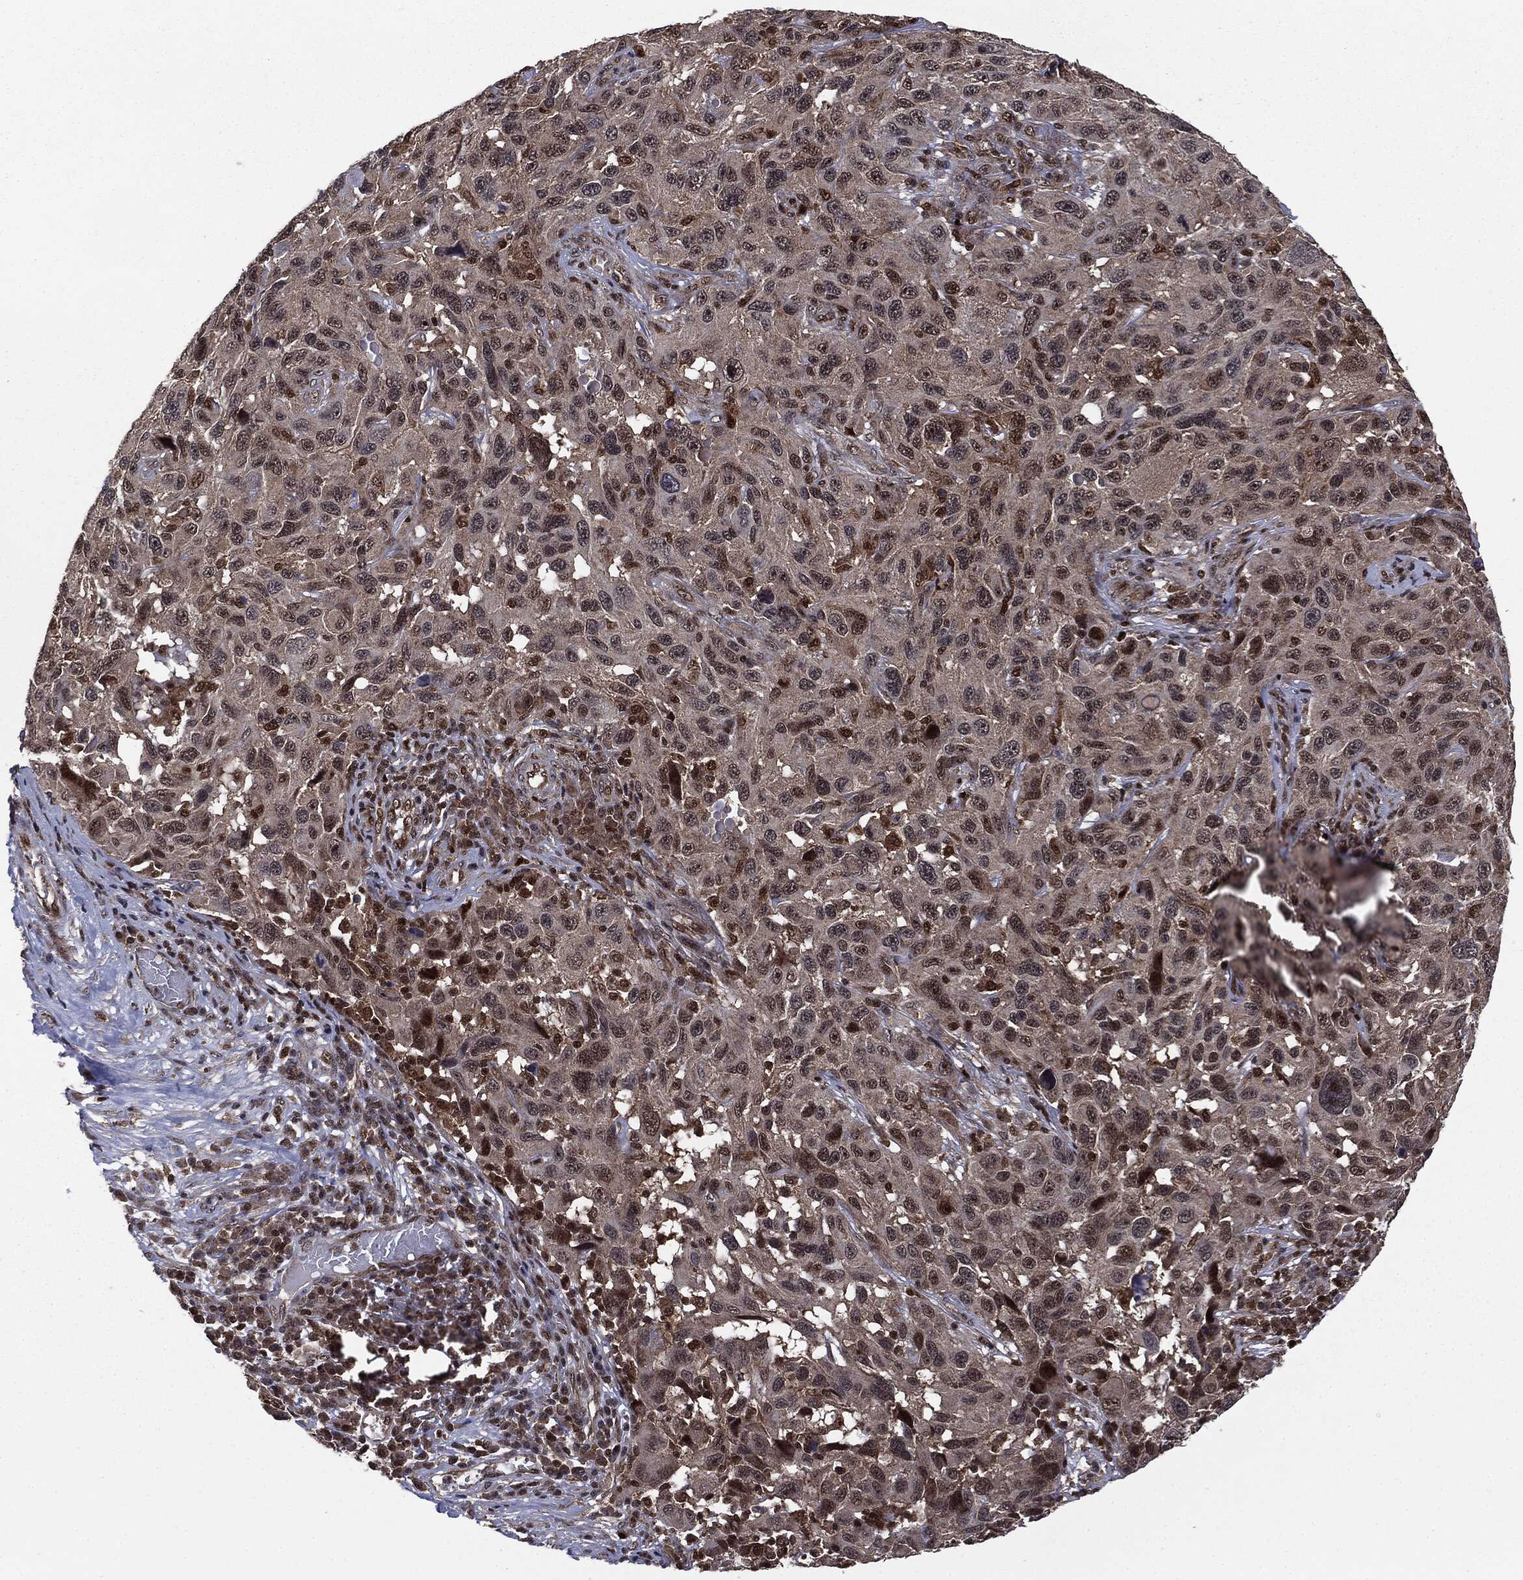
{"staining": {"intensity": "moderate", "quantity": "25%-75%", "location": "cytoplasmic/membranous,nuclear"}, "tissue": "melanoma", "cell_type": "Tumor cells", "image_type": "cancer", "snomed": [{"axis": "morphology", "description": "Malignant melanoma, NOS"}, {"axis": "topography", "description": "Skin"}], "caption": "Melanoma was stained to show a protein in brown. There is medium levels of moderate cytoplasmic/membranous and nuclear expression in approximately 25%-75% of tumor cells. (DAB = brown stain, brightfield microscopy at high magnification).", "gene": "PTPA", "patient": {"sex": "male", "age": 53}}